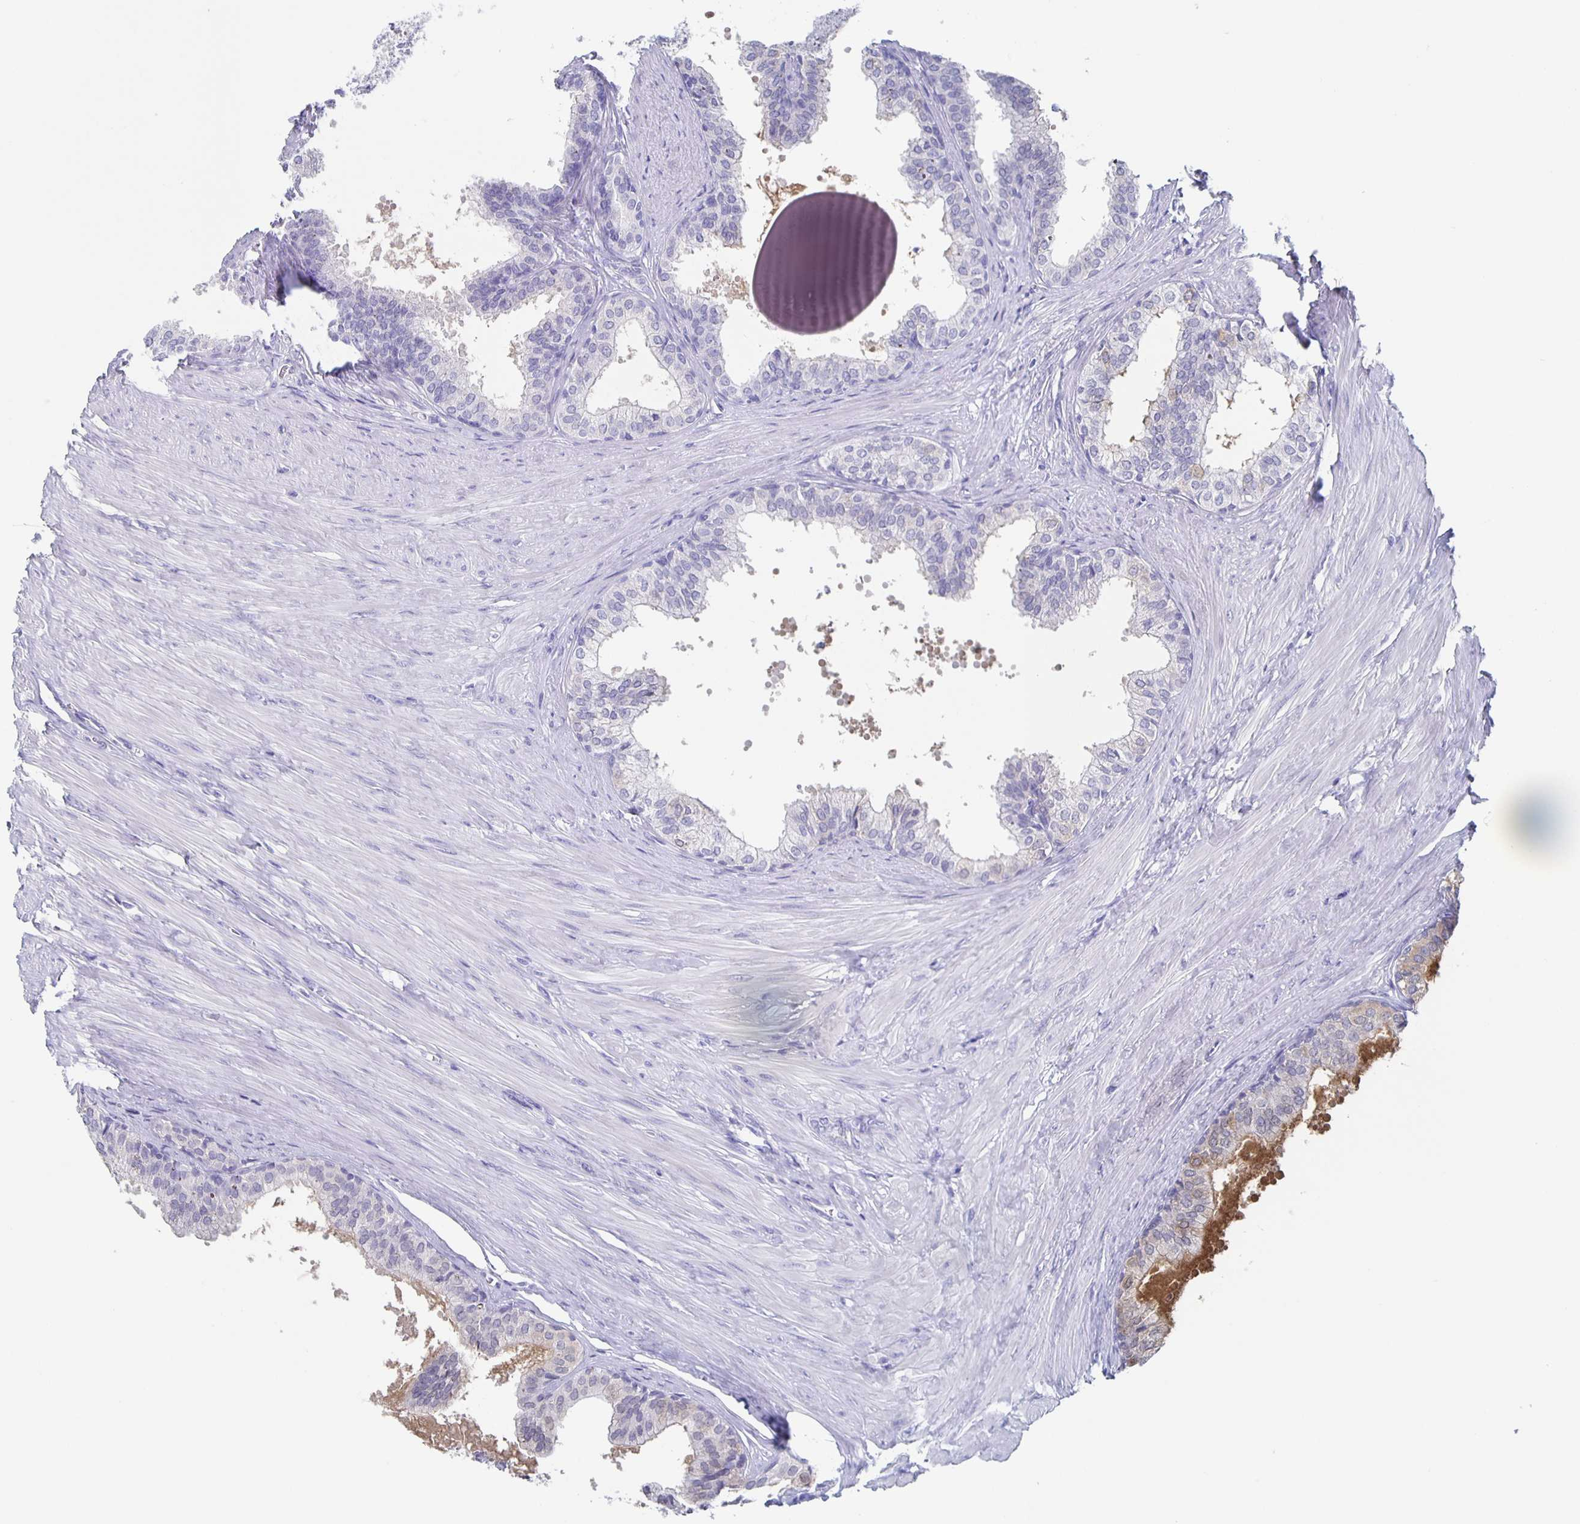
{"staining": {"intensity": "negative", "quantity": "none", "location": "none"}, "tissue": "prostate", "cell_type": "Glandular cells", "image_type": "normal", "snomed": [{"axis": "morphology", "description": "Normal tissue, NOS"}, {"axis": "topography", "description": "Prostate"}, {"axis": "topography", "description": "Peripheral nerve tissue"}], "caption": "Immunohistochemistry photomicrograph of normal prostate: prostate stained with DAB reveals no significant protein expression in glandular cells.", "gene": "FGA", "patient": {"sex": "male", "age": 55}}